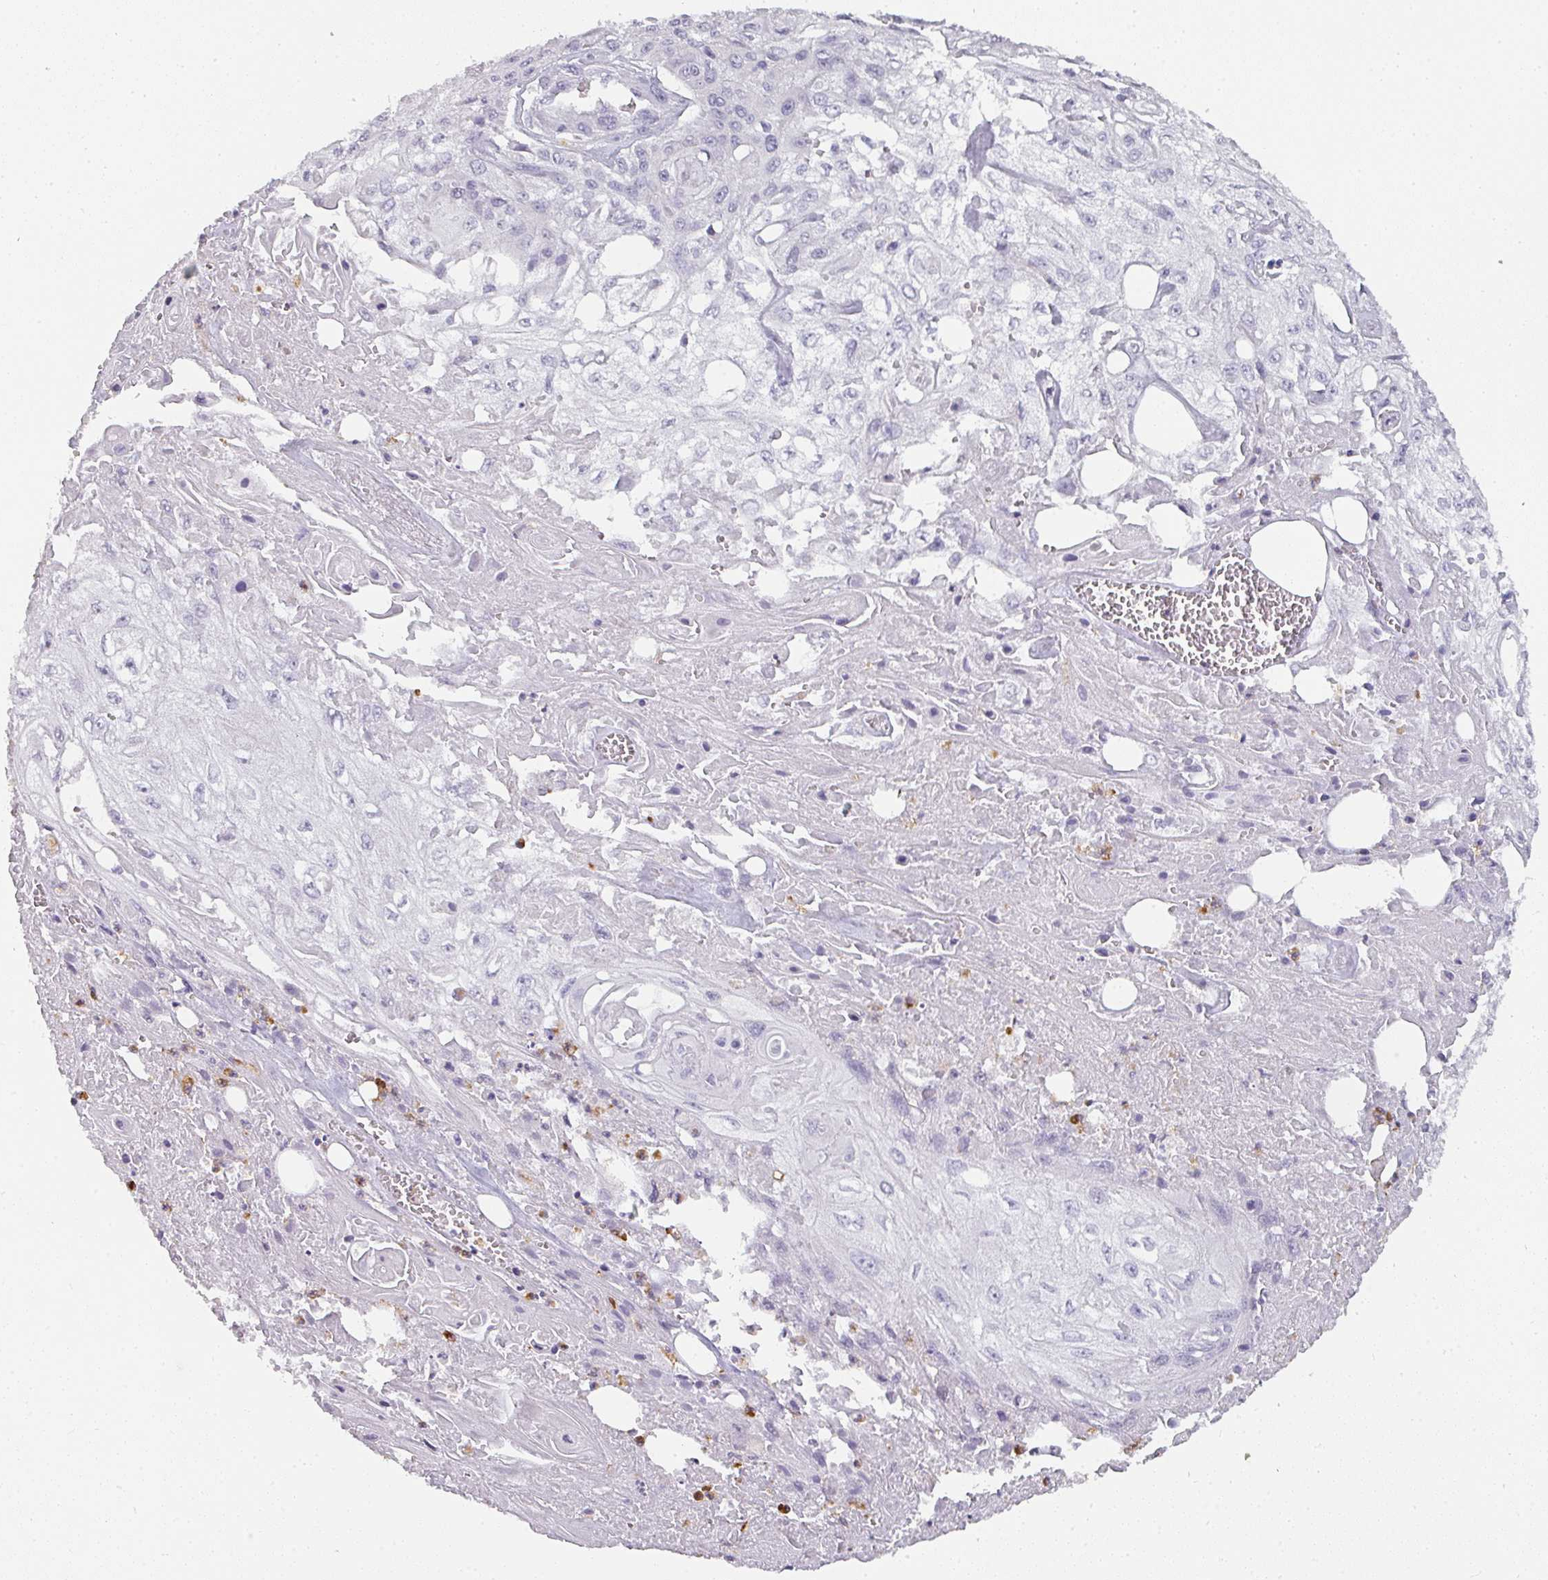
{"staining": {"intensity": "negative", "quantity": "none", "location": "none"}, "tissue": "skin cancer", "cell_type": "Tumor cells", "image_type": "cancer", "snomed": [{"axis": "morphology", "description": "Squamous cell carcinoma, NOS"}, {"axis": "morphology", "description": "Squamous cell carcinoma, metastatic, NOS"}, {"axis": "topography", "description": "Skin"}, {"axis": "topography", "description": "Lymph node"}], "caption": "Image shows no significant protein staining in tumor cells of skin metastatic squamous cell carcinoma. The staining was performed using DAB to visualize the protein expression in brown, while the nuclei were stained in blue with hematoxylin (Magnification: 20x).", "gene": "CAMP", "patient": {"sex": "male", "age": 75}}